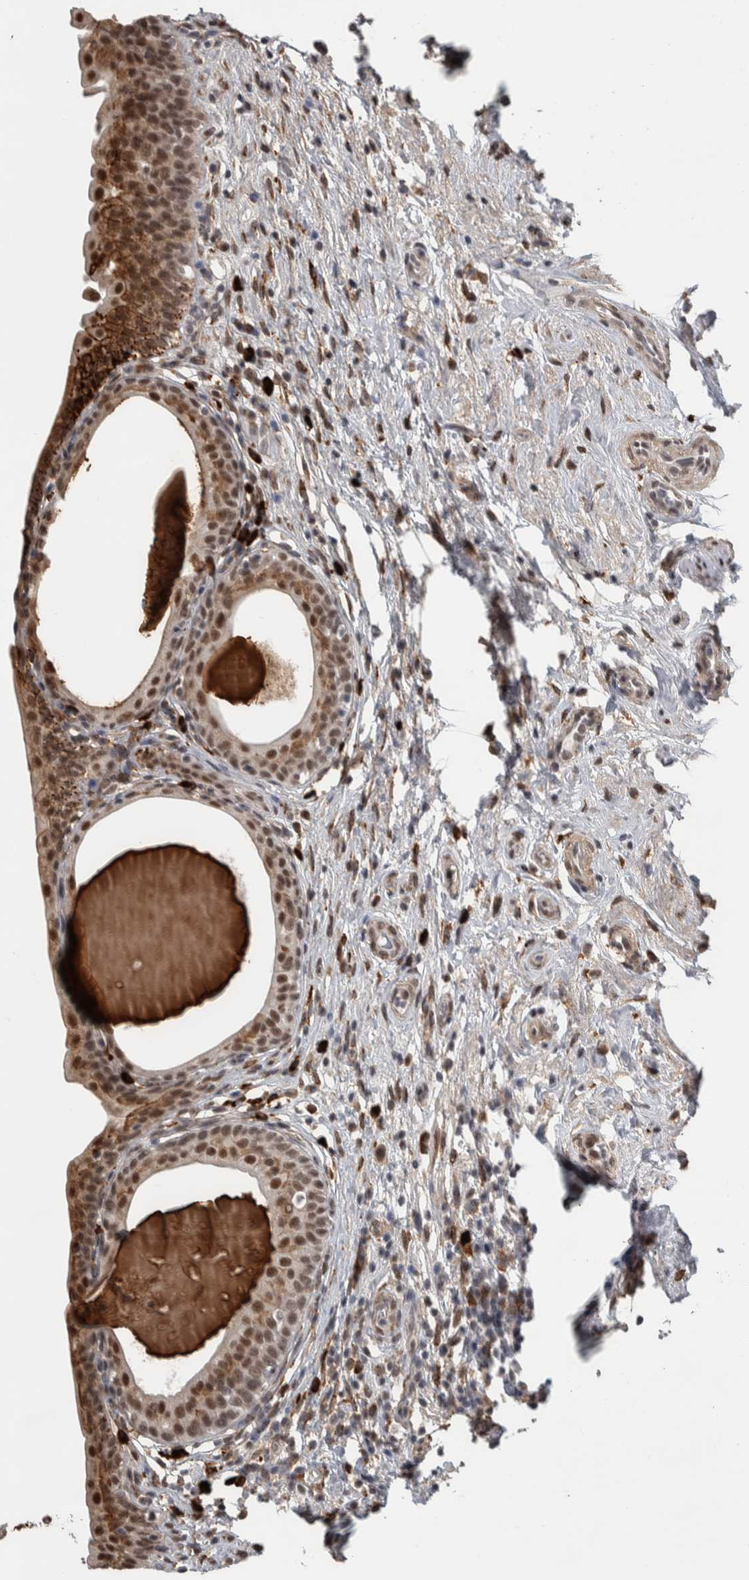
{"staining": {"intensity": "strong", "quantity": ">75%", "location": "nuclear"}, "tissue": "urinary bladder", "cell_type": "Urothelial cells", "image_type": "normal", "snomed": [{"axis": "morphology", "description": "Normal tissue, NOS"}, {"axis": "topography", "description": "Urinary bladder"}], "caption": "Urinary bladder stained for a protein exhibits strong nuclear positivity in urothelial cells.", "gene": "DDX42", "patient": {"sex": "male", "age": 83}}